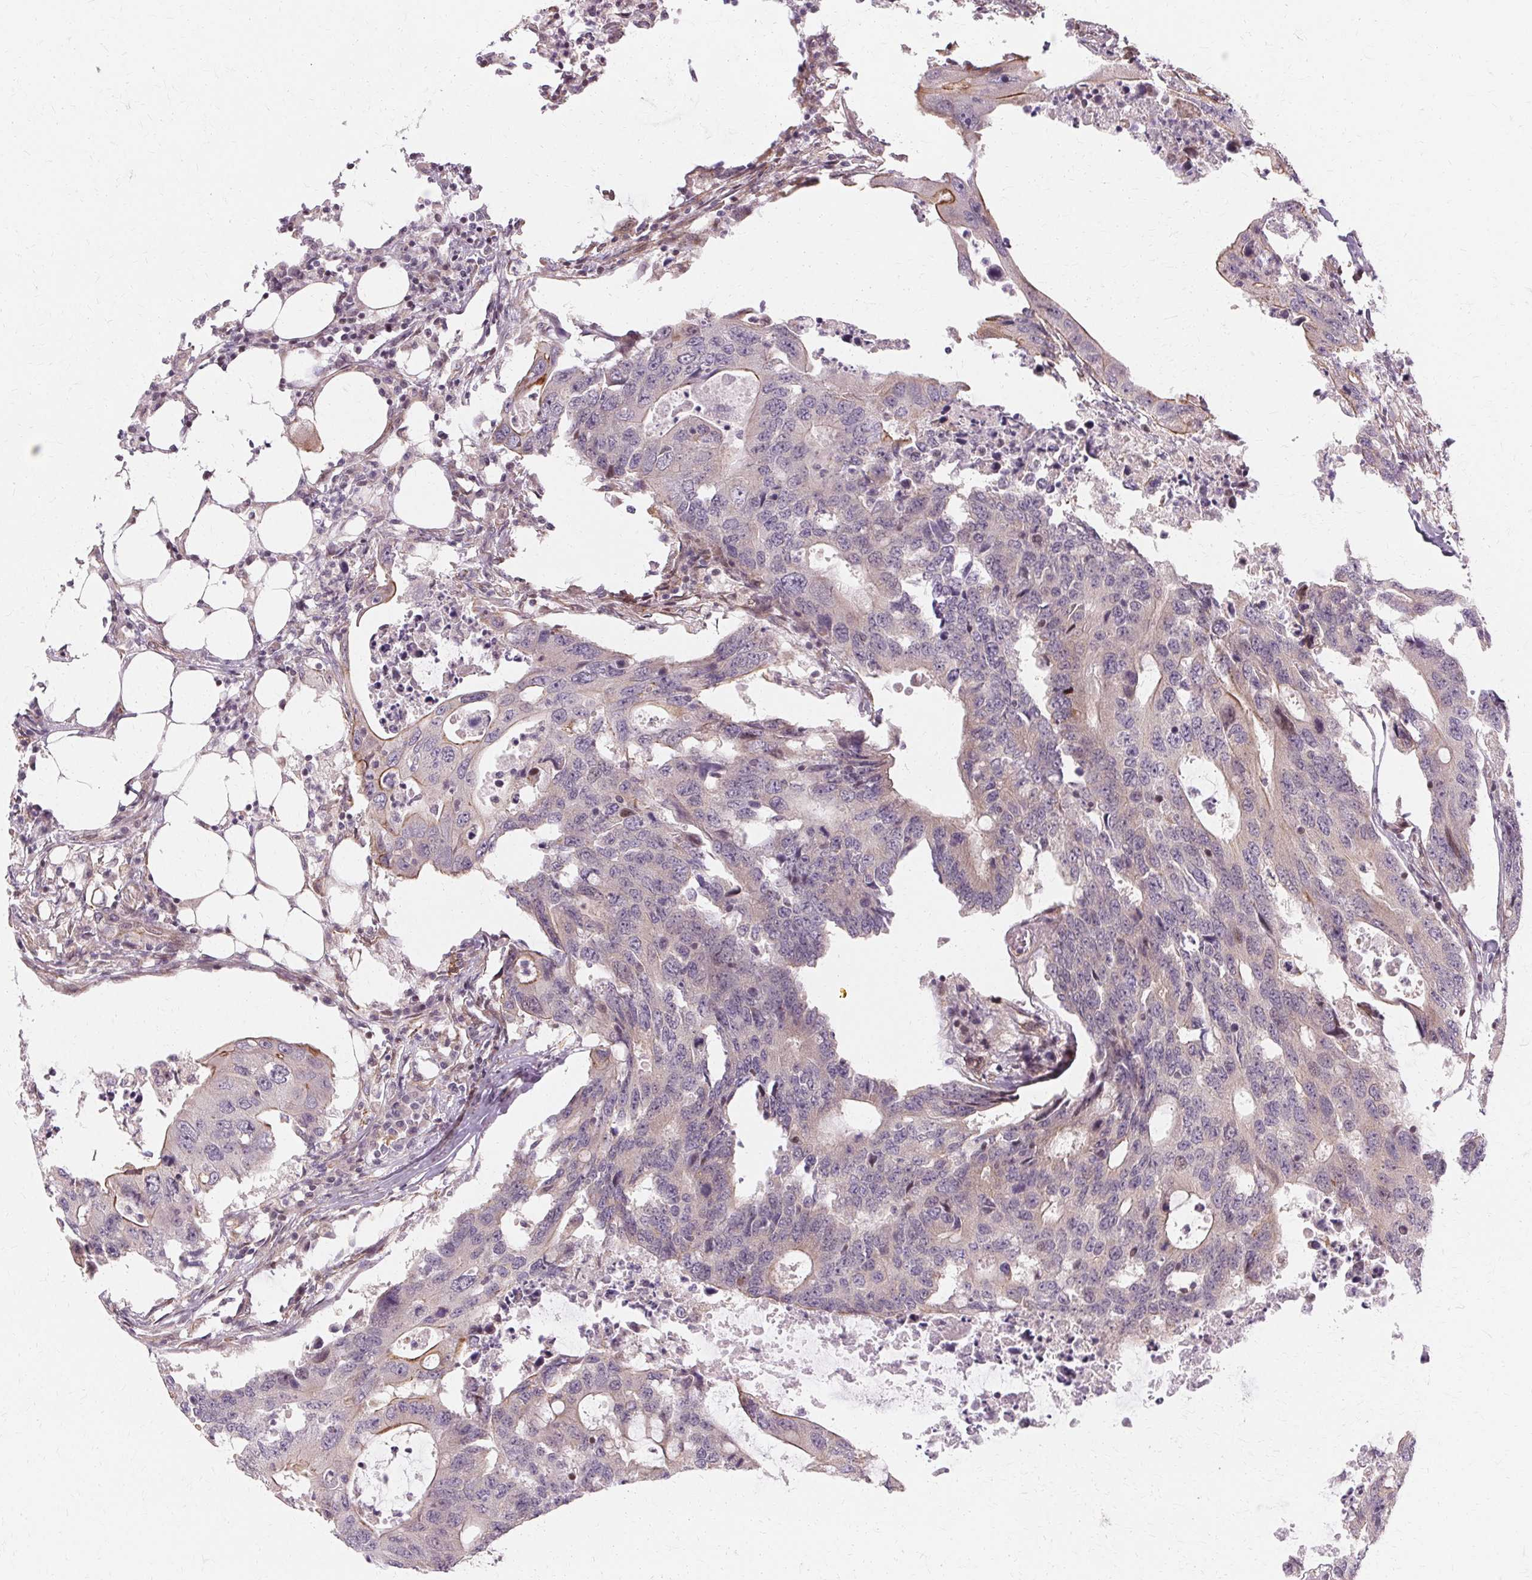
{"staining": {"intensity": "moderate", "quantity": "<25%", "location": "cytoplasmic/membranous"}, "tissue": "colorectal cancer", "cell_type": "Tumor cells", "image_type": "cancer", "snomed": [{"axis": "morphology", "description": "Adenocarcinoma, NOS"}, {"axis": "topography", "description": "Colon"}], "caption": "Immunohistochemistry image of human adenocarcinoma (colorectal) stained for a protein (brown), which displays low levels of moderate cytoplasmic/membranous staining in approximately <25% of tumor cells.", "gene": "USP8", "patient": {"sex": "male", "age": 71}}